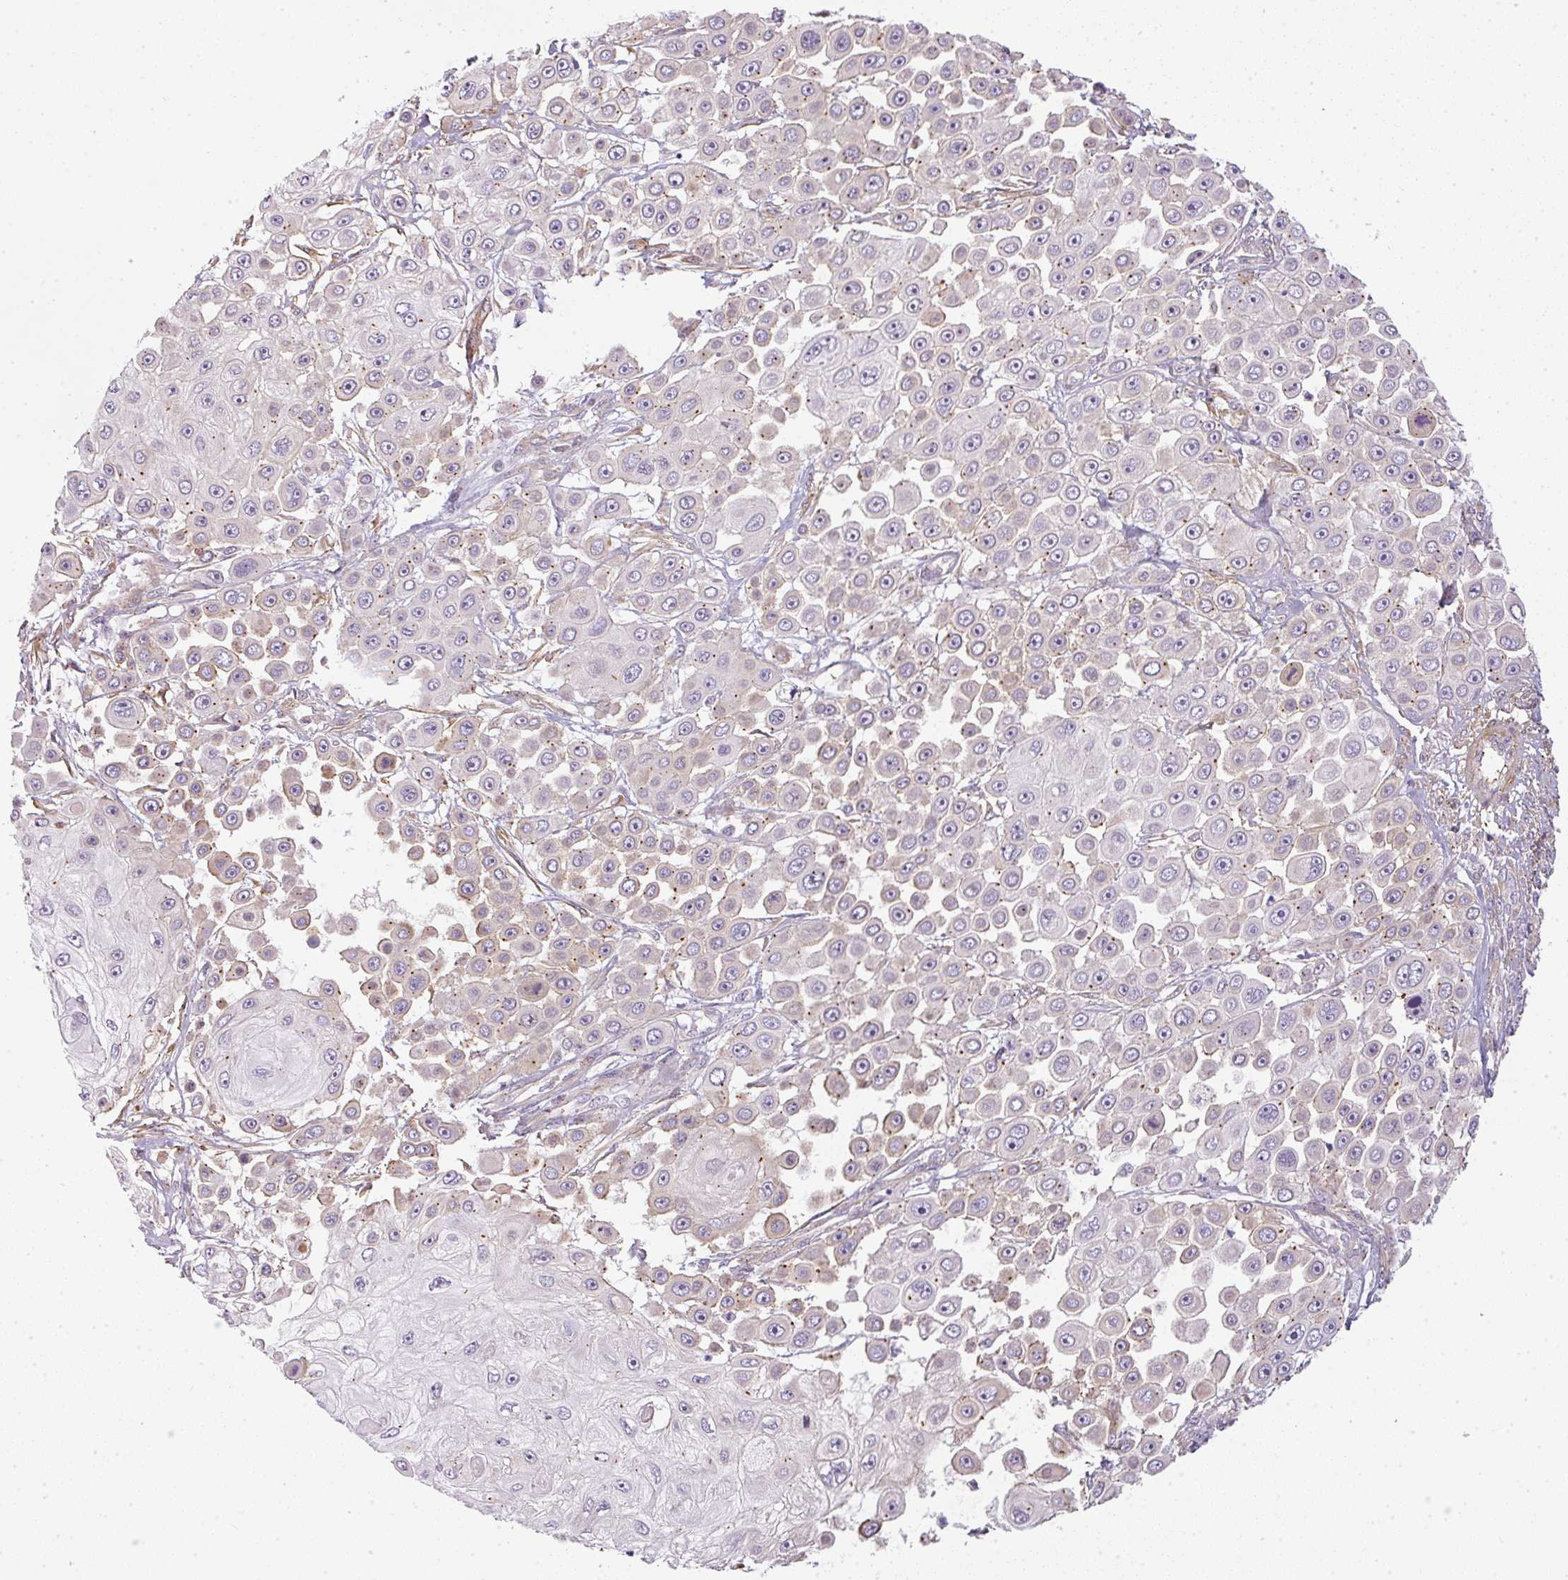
{"staining": {"intensity": "weak", "quantity": "<25%", "location": "cytoplasmic/membranous"}, "tissue": "skin cancer", "cell_type": "Tumor cells", "image_type": "cancer", "snomed": [{"axis": "morphology", "description": "Squamous cell carcinoma, NOS"}, {"axis": "topography", "description": "Skin"}], "caption": "High power microscopy photomicrograph of an immunohistochemistry histopathology image of squamous cell carcinoma (skin), revealing no significant positivity in tumor cells. Brightfield microscopy of IHC stained with DAB (brown) and hematoxylin (blue), captured at high magnification.", "gene": "SULF1", "patient": {"sex": "male", "age": 67}}